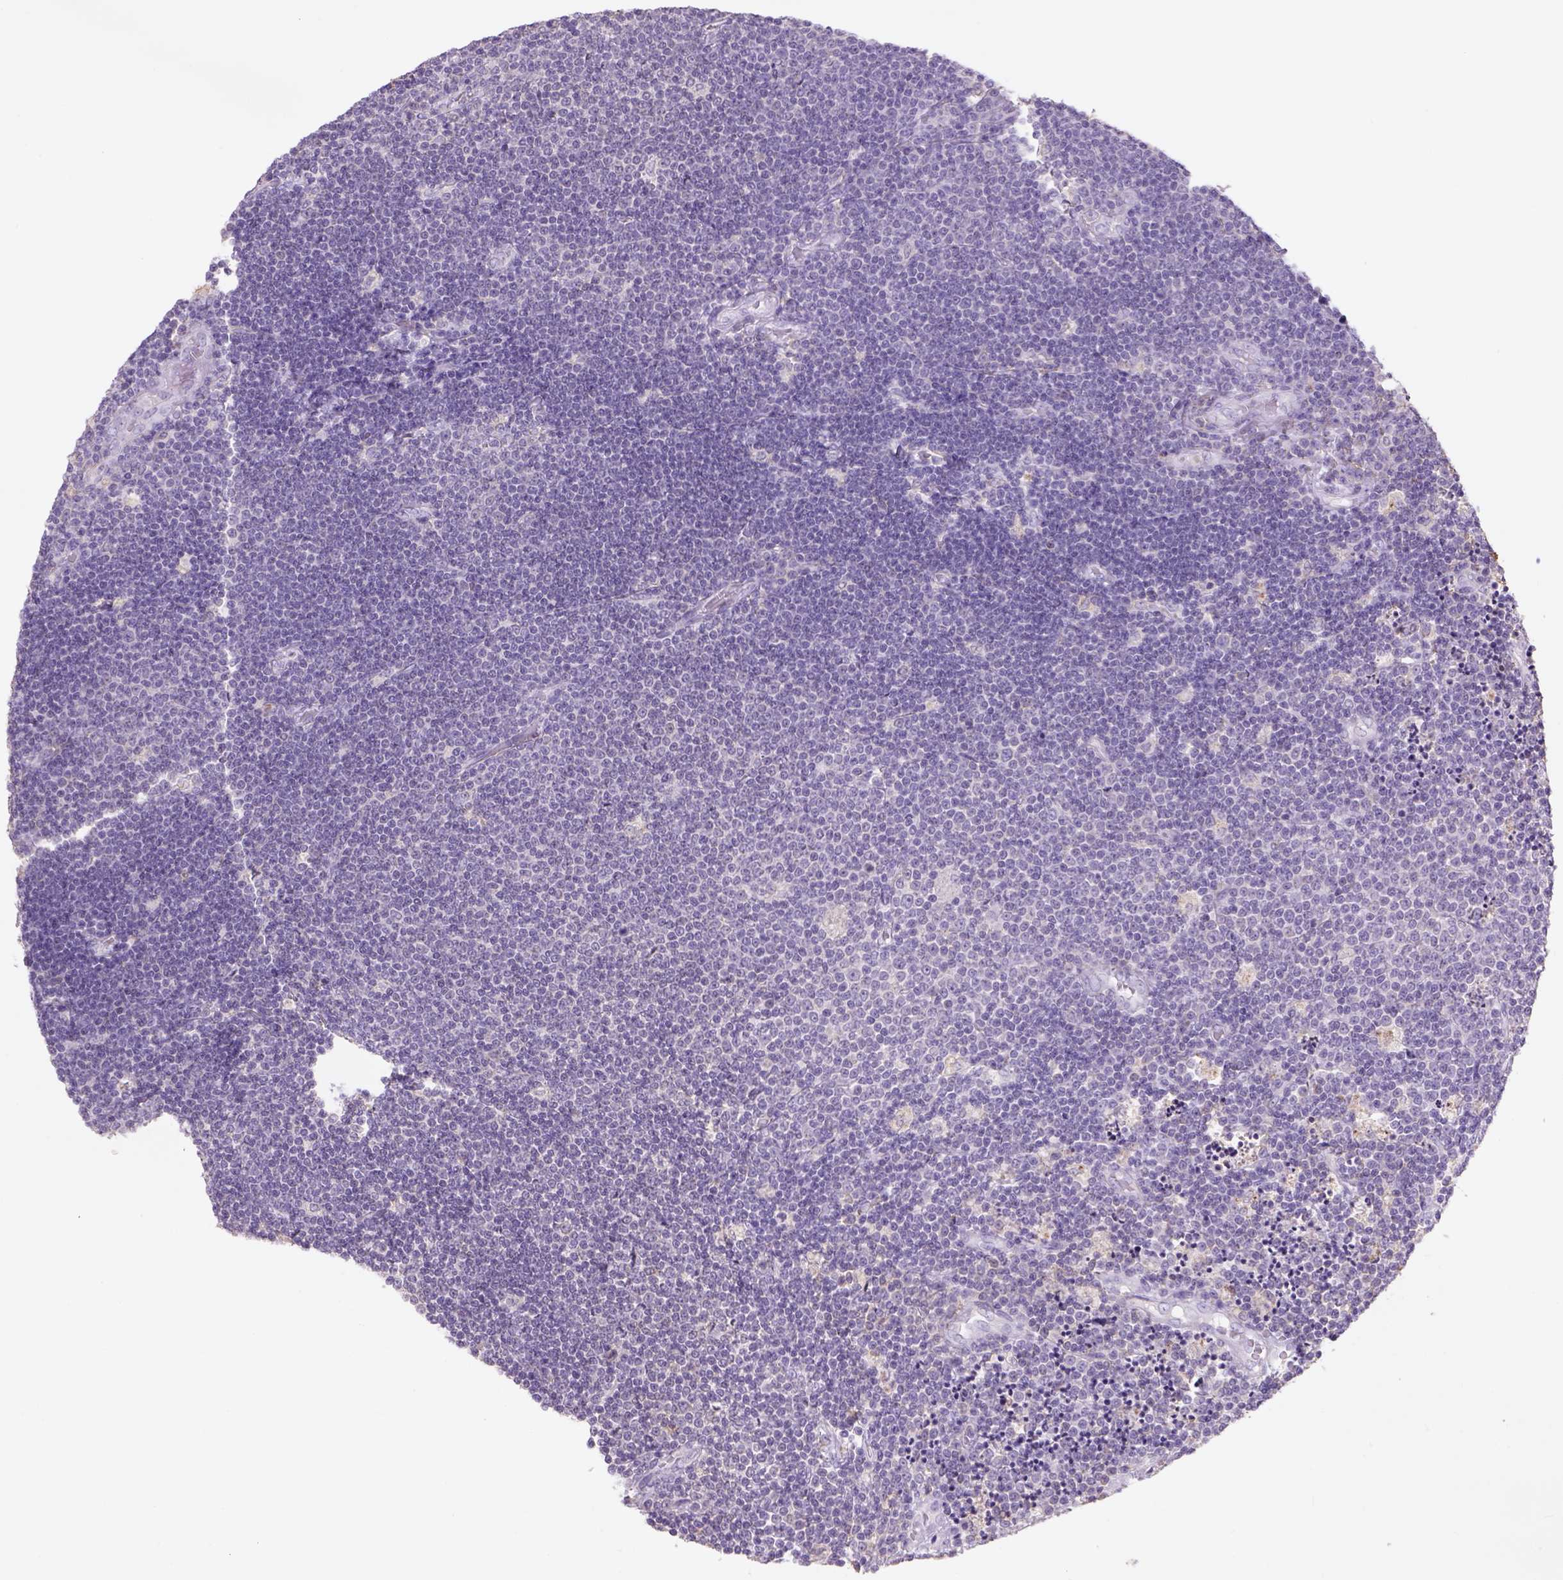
{"staining": {"intensity": "negative", "quantity": "none", "location": "none"}, "tissue": "lymphoma", "cell_type": "Tumor cells", "image_type": "cancer", "snomed": [{"axis": "morphology", "description": "Malignant lymphoma, non-Hodgkin's type, Low grade"}, {"axis": "topography", "description": "Brain"}], "caption": "IHC histopathology image of neoplastic tissue: human lymphoma stained with DAB (3,3'-diaminobenzidine) displays no significant protein expression in tumor cells.", "gene": "NAALAD2", "patient": {"sex": "female", "age": 66}}